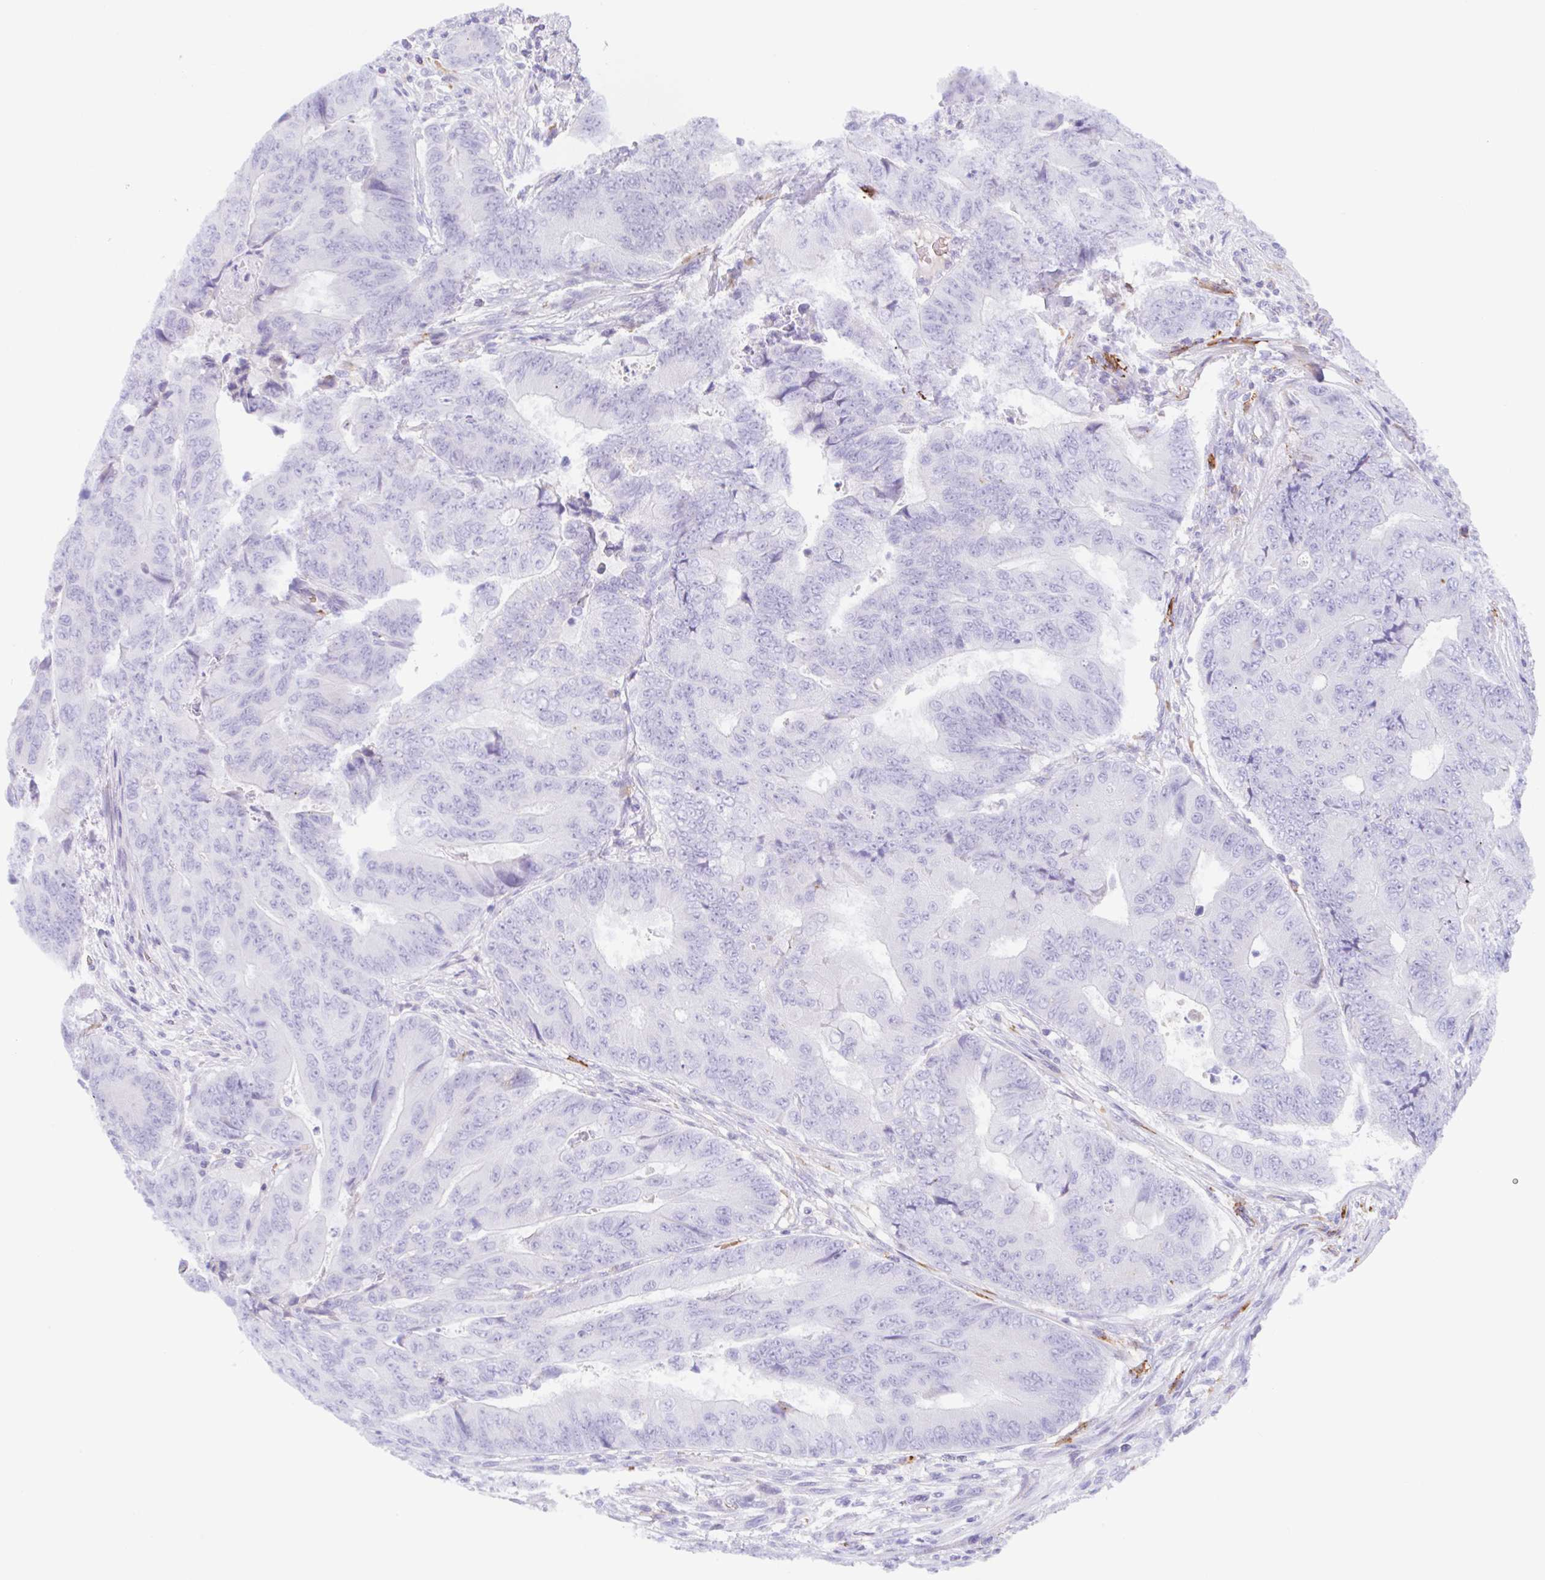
{"staining": {"intensity": "negative", "quantity": "none", "location": "none"}, "tissue": "colorectal cancer", "cell_type": "Tumor cells", "image_type": "cancer", "snomed": [{"axis": "morphology", "description": "Adenocarcinoma, NOS"}, {"axis": "topography", "description": "Colon"}], "caption": "High power microscopy micrograph of an IHC image of colorectal cancer (adenocarcinoma), revealing no significant staining in tumor cells. (DAB (3,3'-diaminobenzidine) immunohistochemistry, high magnification).", "gene": "ANKRD9", "patient": {"sex": "female", "age": 48}}